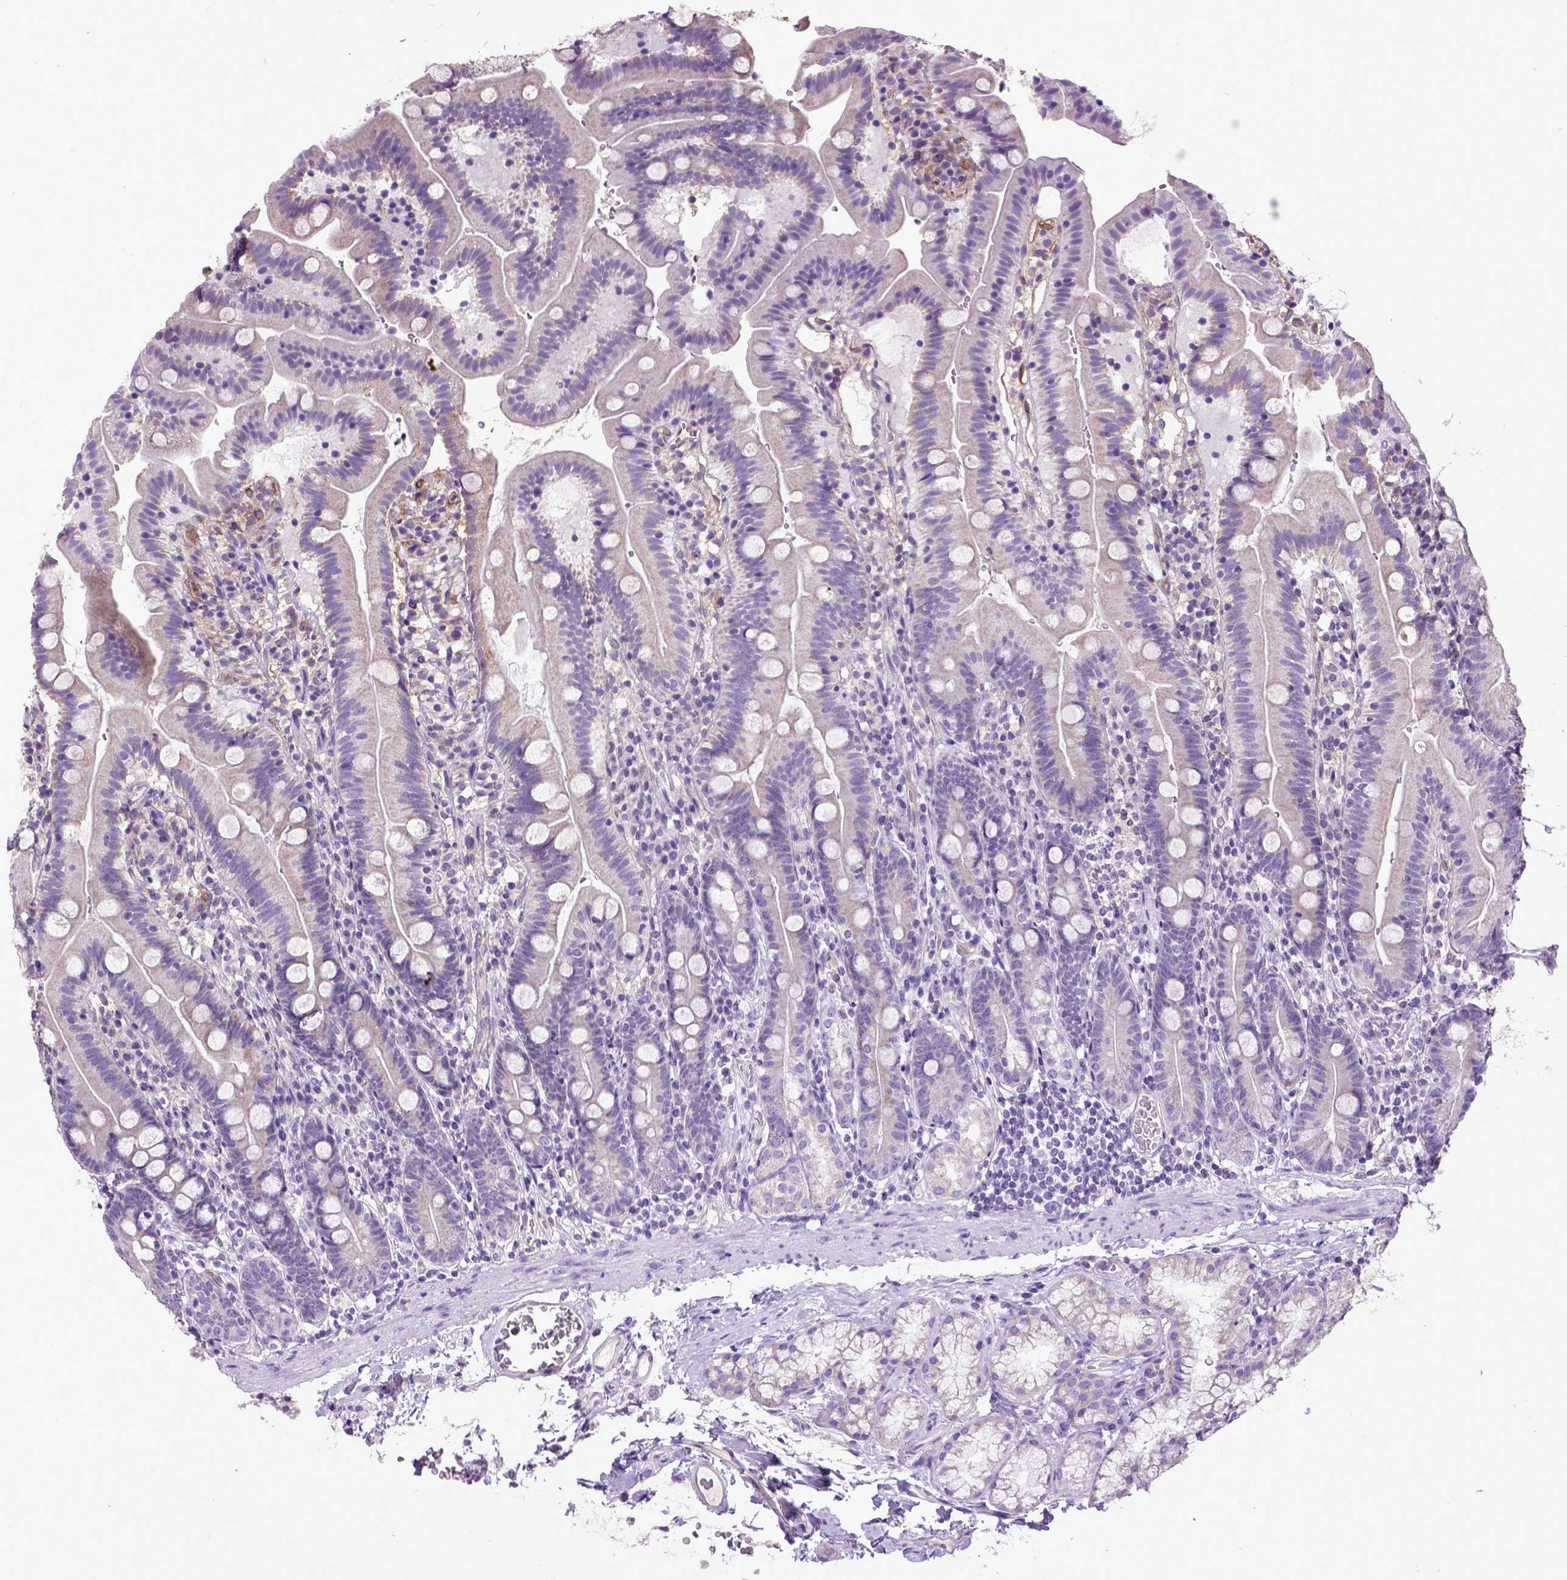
{"staining": {"intensity": "negative", "quantity": "none", "location": "none"}, "tissue": "duodenum", "cell_type": "Glandular cells", "image_type": "normal", "snomed": [{"axis": "morphology", "description": "Normal tissue, NOS"}, {"axis": "topography", "description": "Duodenum"}], "caption": "Immunohistochemical staining of unremarkable duodenum displays no significant staining in glandular cells.", "gene": "ENG", "patient": {"sex": "female", "age": 67}}